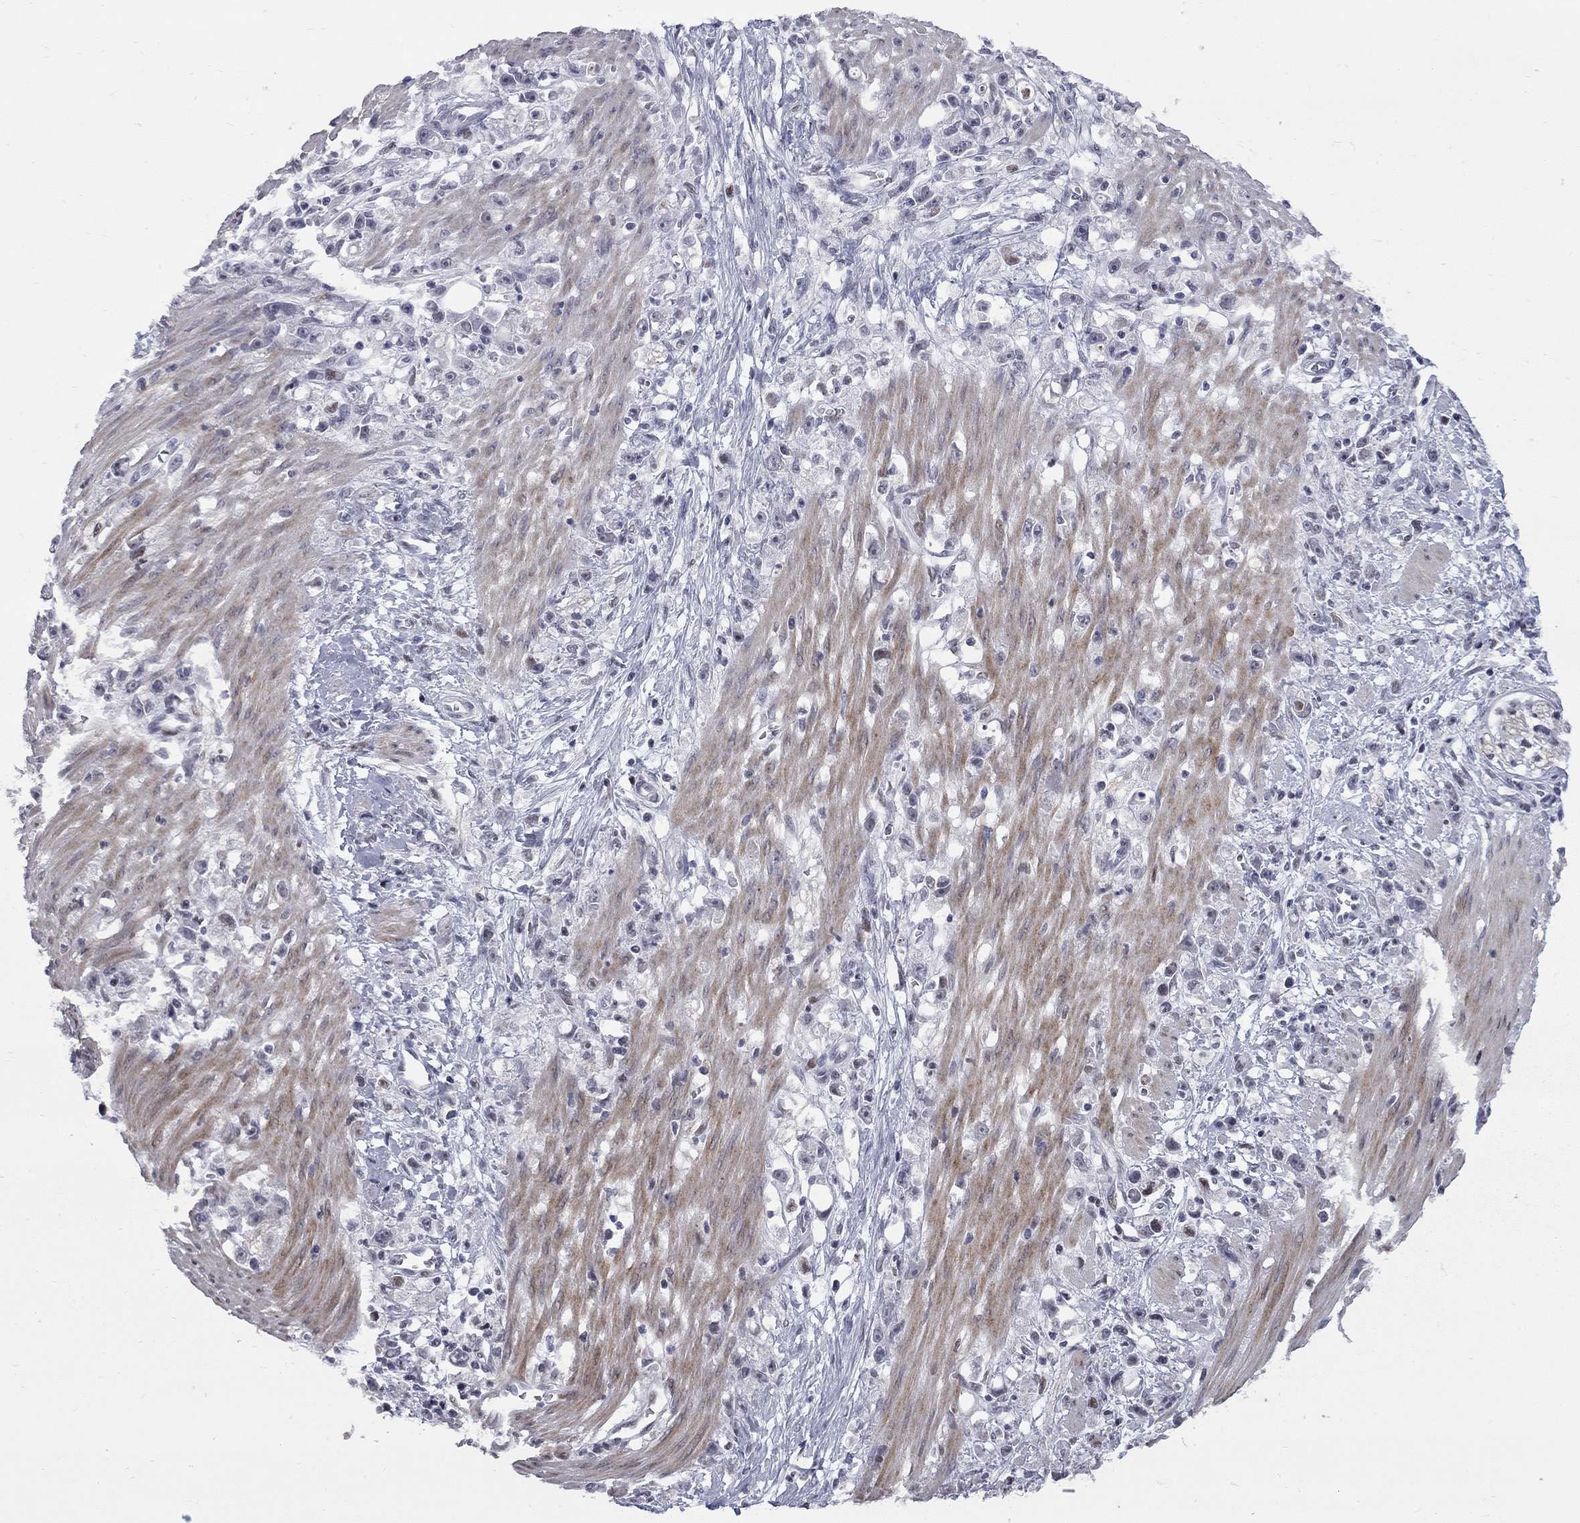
{"staining": {"intensity": "negative", "quantity": "none", "location": "none"}, "tissue": "stomach cancer", "cell_type": "Tumor cells", "image_type": "cancer", "snomed": [{"axis": "morphology", "description": "Adenocarcinoma, NOS"}, {"axis": "topography", "description": "Stomach"}], "caption": "Stomach cancer stained for a protein using IHC shows no positivity tumor cells.", "gene": "ZNF154", "patient": {"sex": "female", "age": 59}}